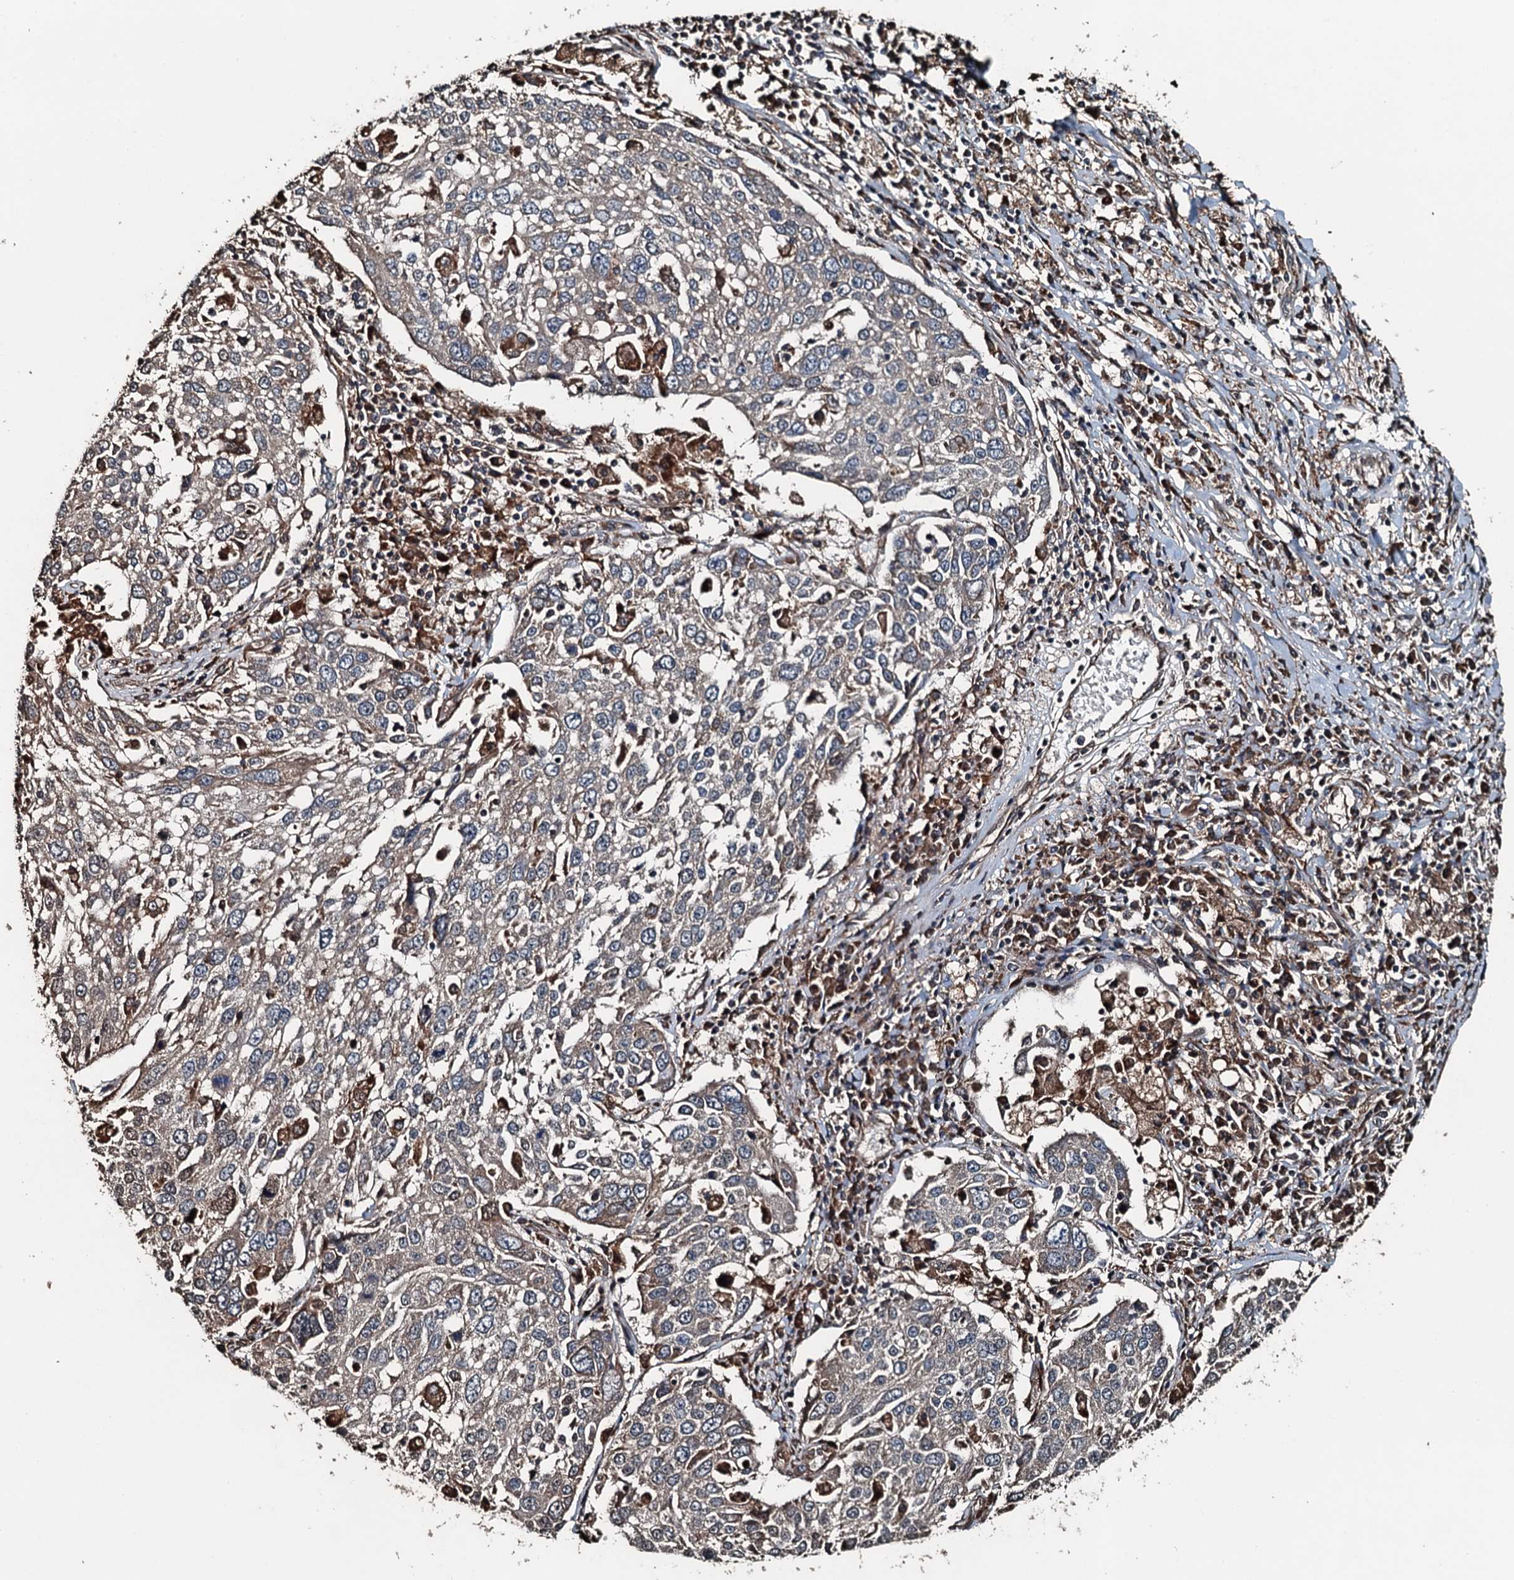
{"staining": {"intensity": "negative", "quantity": "none", "location": "none"}, "tissue": "lung cancer", "cell_type": "Tumor cells", "image_type": "cancer", "snomed": [{"axis": "morphology", "description": "Squamous cell carcinoma, NOS"}, {"axis": "topography", "description": "Lung"}], "caption": "Human squamous cell carcinoma (lung) stained for a protein using immunohistochemistry (IHC) reveals no expression in tumor cells.", "gene": "TCTN1", "patient": {"sex": "male", "age": 65}}